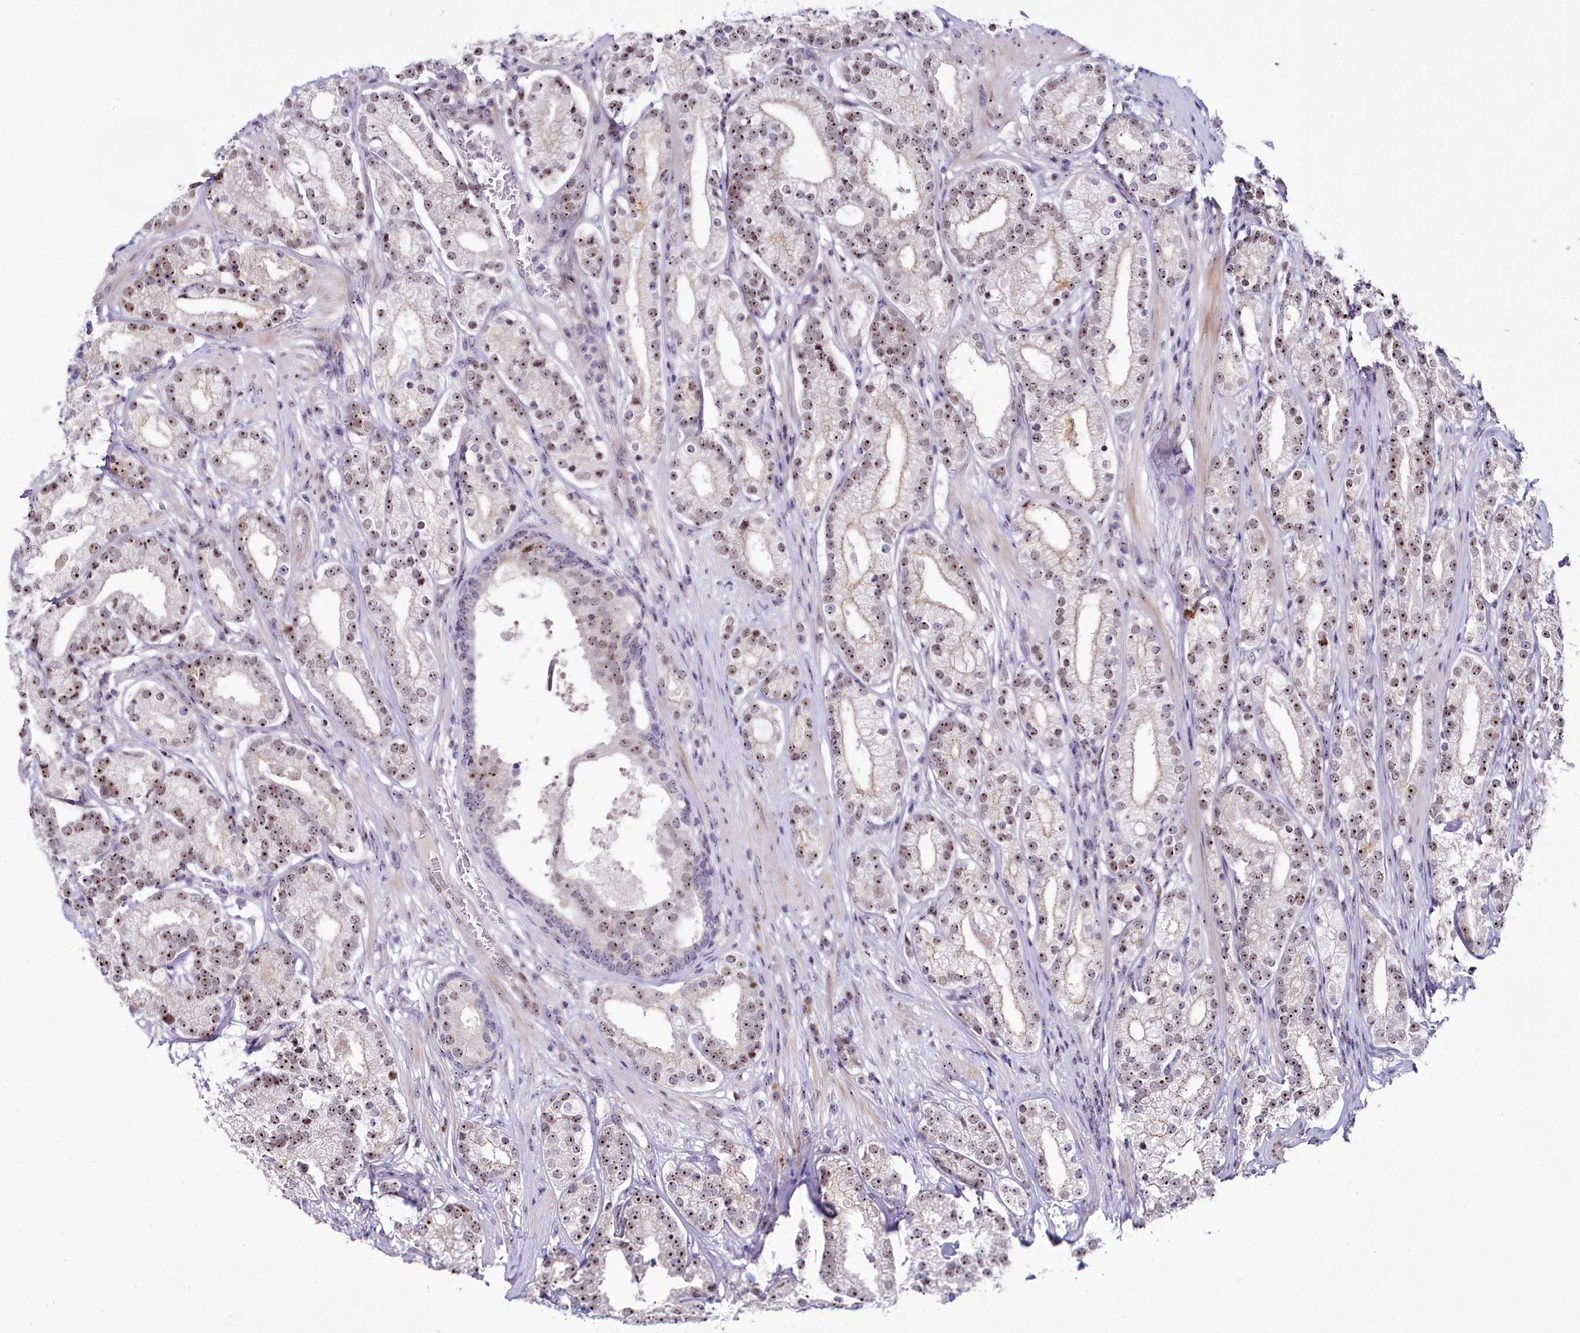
{"staining": {"intensity": "moderate", "quantity": ">75%", "location": "nuclear"}, "tissue": "prostate cancer", "cell_type": "Tumor cells", "image_type": "cancer", "snomed": [{"axis": "morphology", "description": "Adenocarcinoma, High grade"}, {"axis": "topography", "description": "Prostate"}], "caption": "A brown stain labels moderate nuclear expression of a protein in prostate cancer tumor cells.", "gene": "TCOF1", "patient": {"sex": "male", "age": 69}}